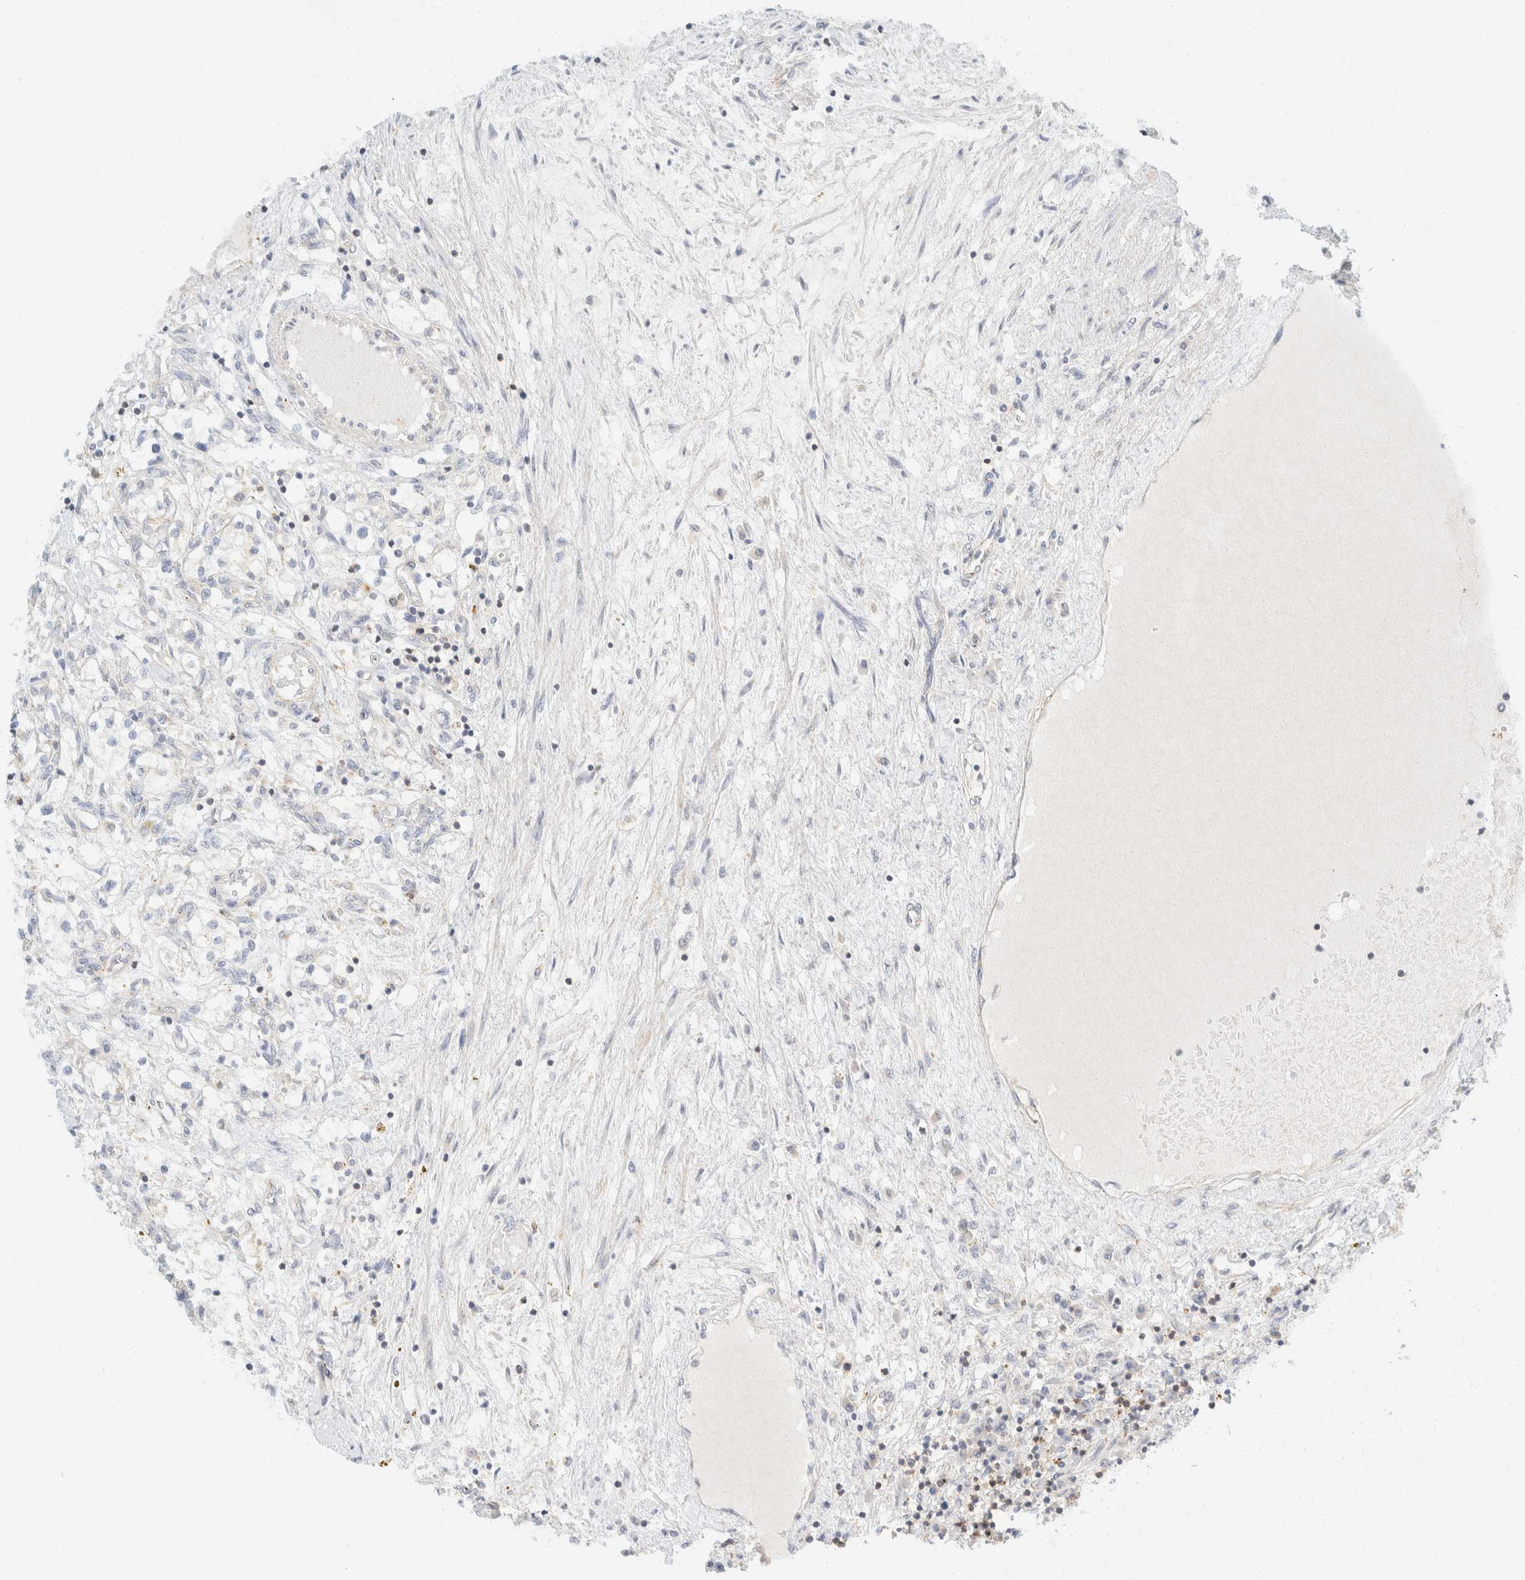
{"staining": {"intensity": "negative", "quantity": "none", "location": "none"}, "tissue": "renal cancer", "cell_type": "Tumor cells", "image_type": "cancer", "snomed": [{"axis": "morphology", "description": "Adenocarcinoma, NOS"}, {"axis": "topography", "description": "Kidney"}], "caption": "DAB (3,3'-diaminobenzidine) immunohistochemical staining of human renal cancer (adenocarcinoma) shows no significant positivity in tumor cells.", "gene": "SH3GLB2", "patient": {"sex": "male", "age": 68}}